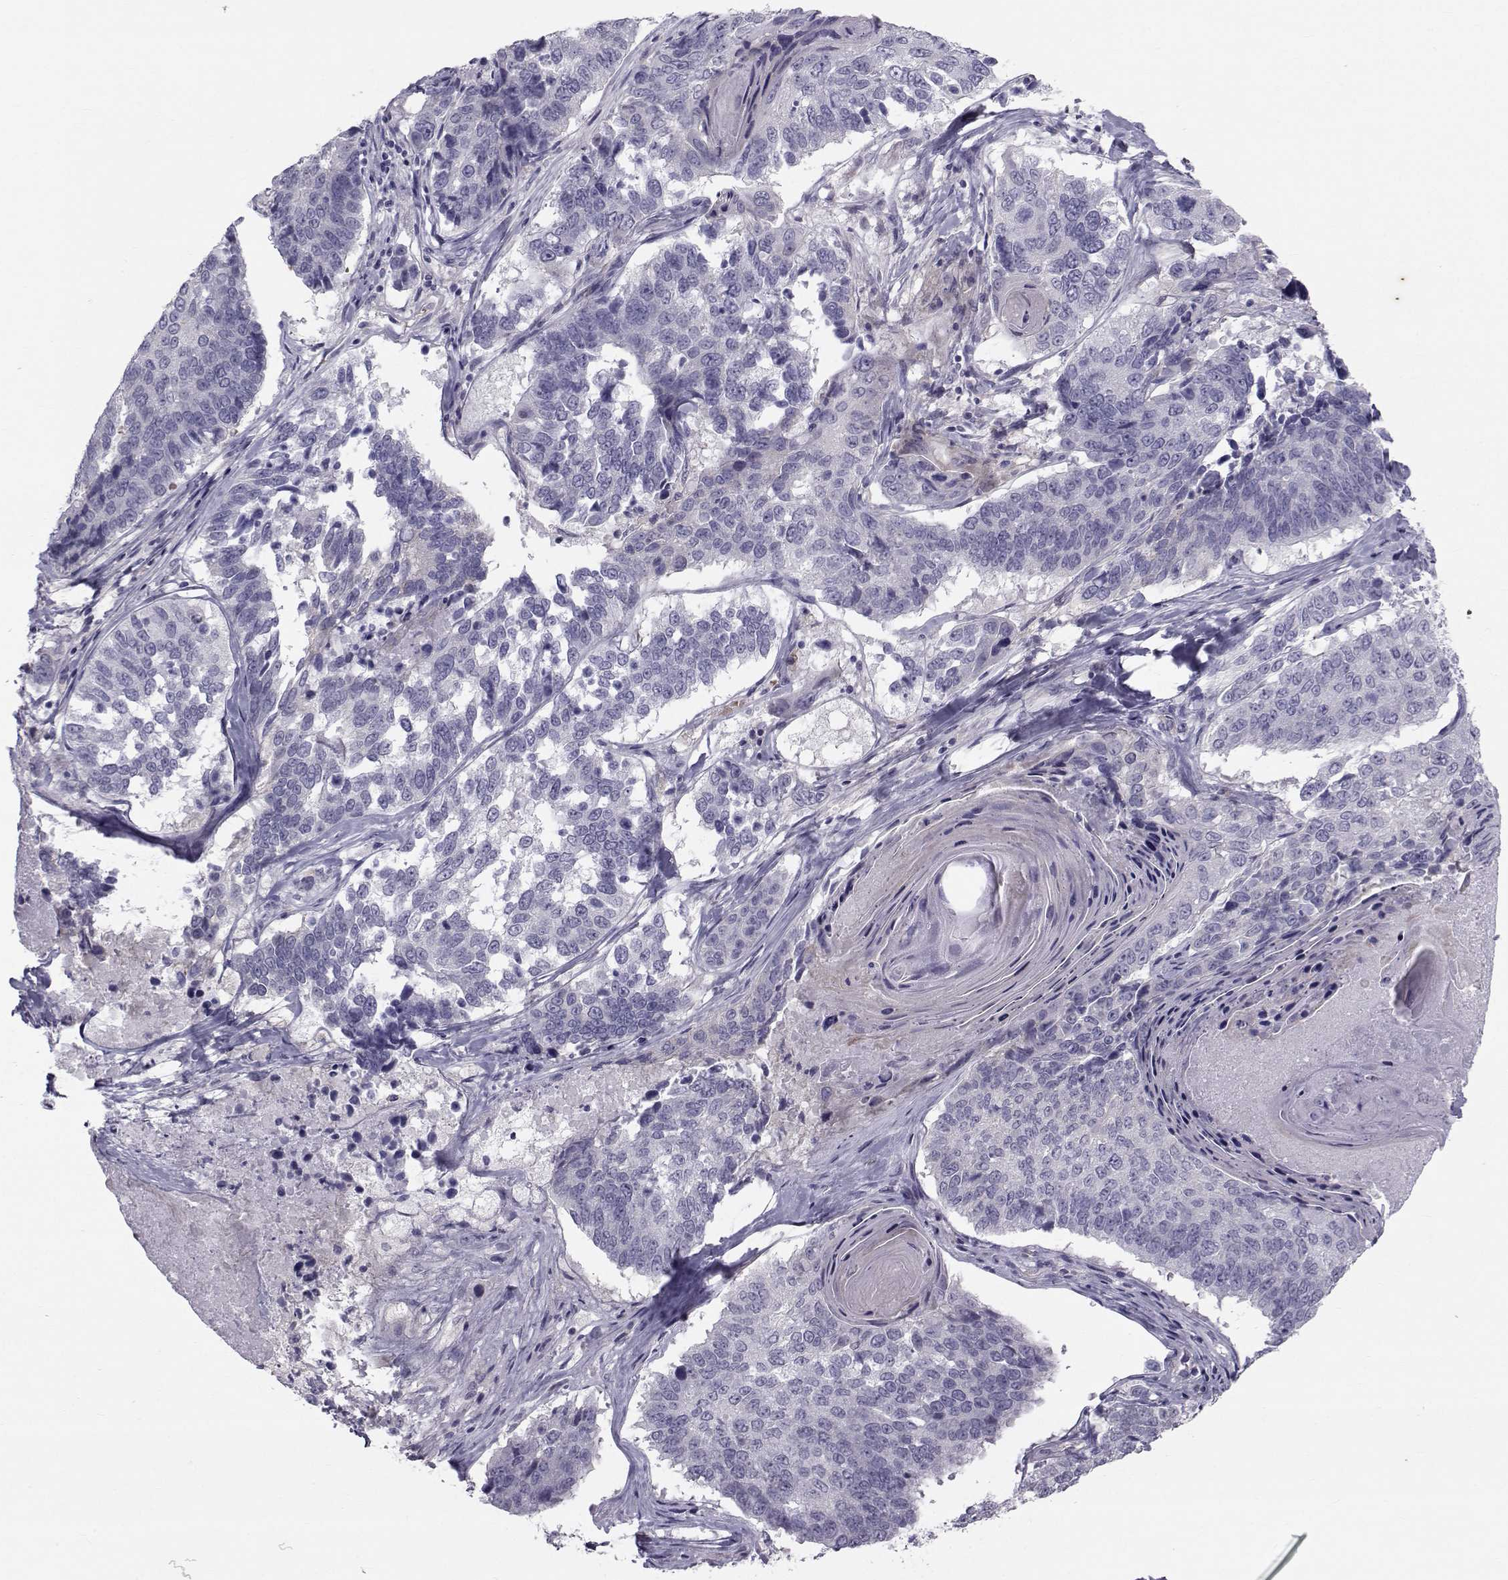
{"staining": {"intensity": "negative", "quantity": "none", "location": "none"}, "tissue": "lung cancer", "cell_type": "Tumor cells", "image_type": "cancer", "snomed": [{"axis": "morphology", "description": "Squamous cell carcinoma, NOS"}, {"axis": "topography", "description": "Lung"}], "caption": "This is an immunohistochemistry histopathology image of lung cancer (squamous cell carcinoma). There is no expression in tumor cells.", "gene": "GARIN3", "patient": {"sex": "male", "age": 73}}